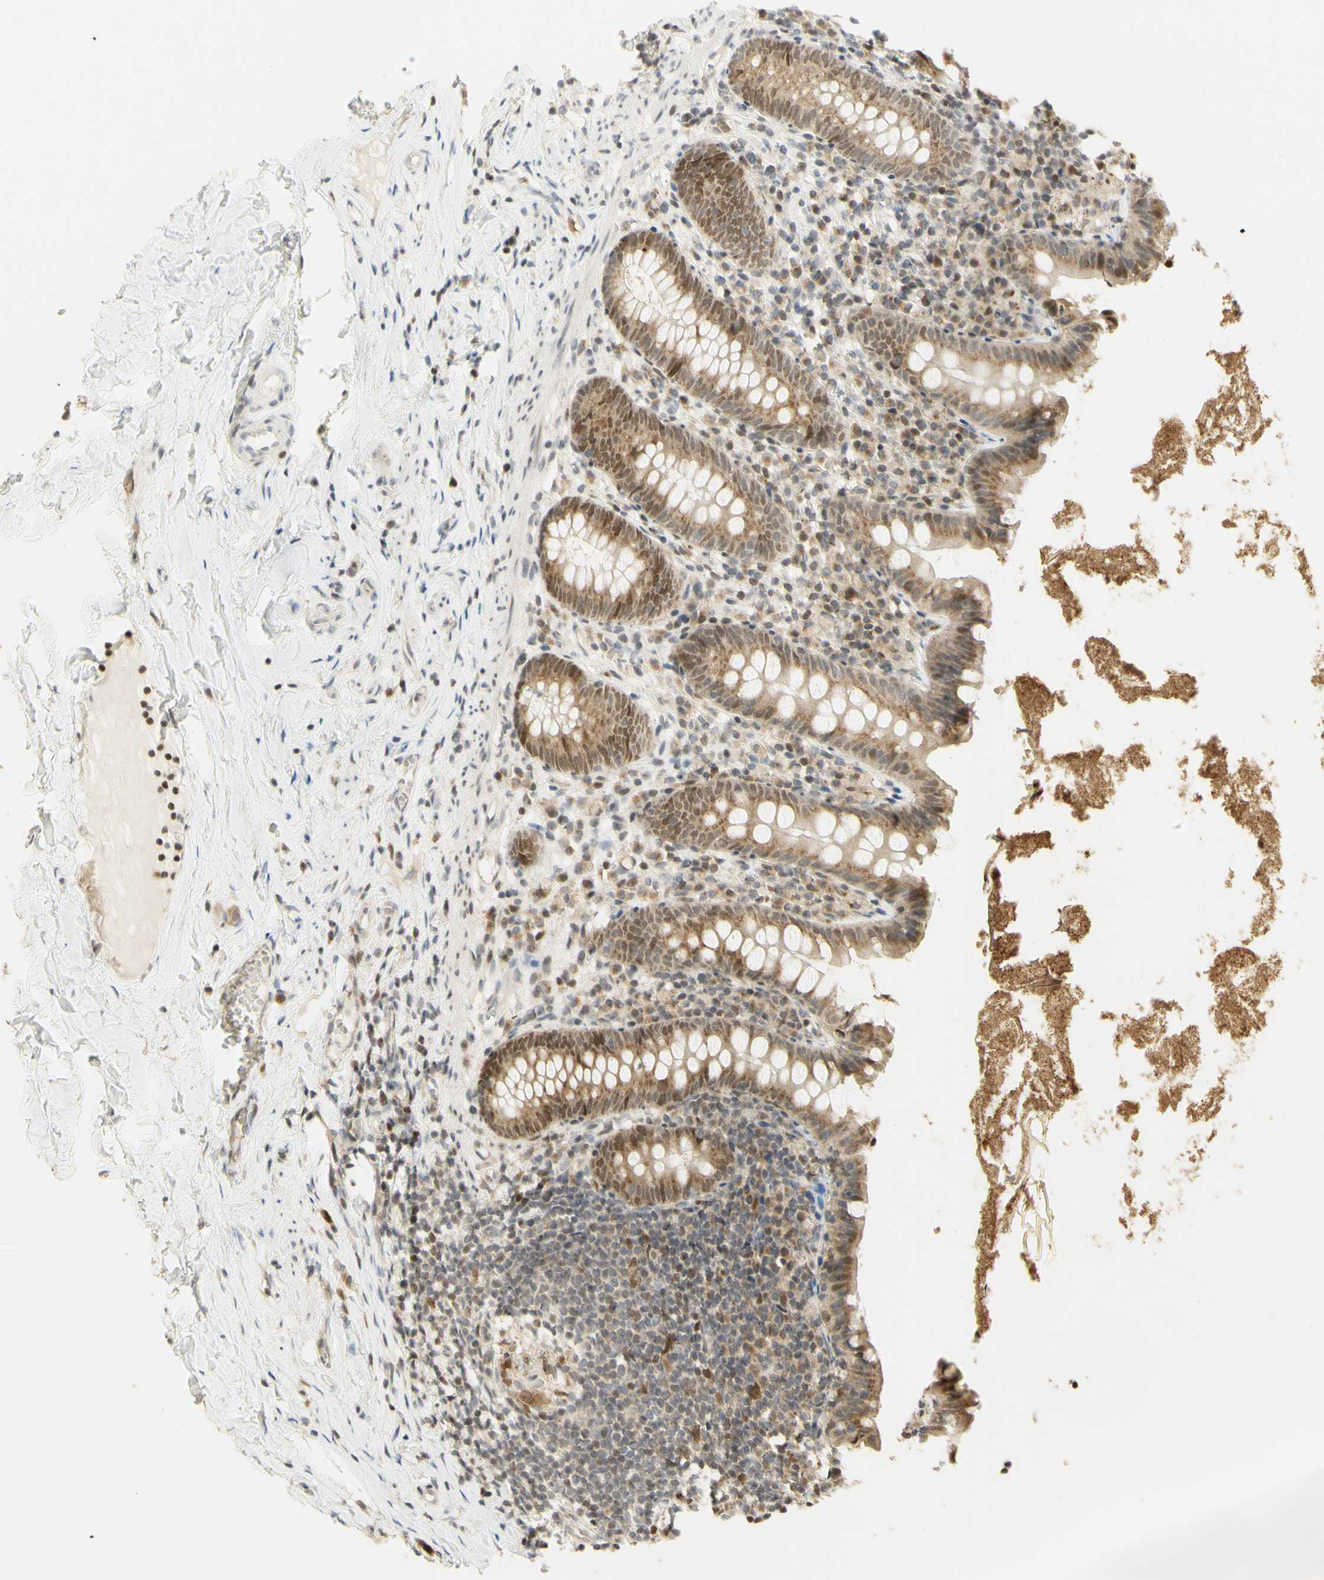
{"staining": {"intensity": "moderate", "quantity": ">75%", "location": "cytoplasmic/membranous,nuclear"}, "tissue": "appendix", "cell_type": "Glandular cells", "image_type": "normal", "snomed": [{"axis": "morphology", "description": "Normal tissue, NOS"}, {"axis": "topography", "description": "Appendix"}], "caption": "Appendix stained with DAB IHC shows medium levels of moderate cytoplasmic/membranous,nuclear staining in about >75% of glandular cells.", "gene": "KIF11", "patient": {"sex": "male", "age": 52}}